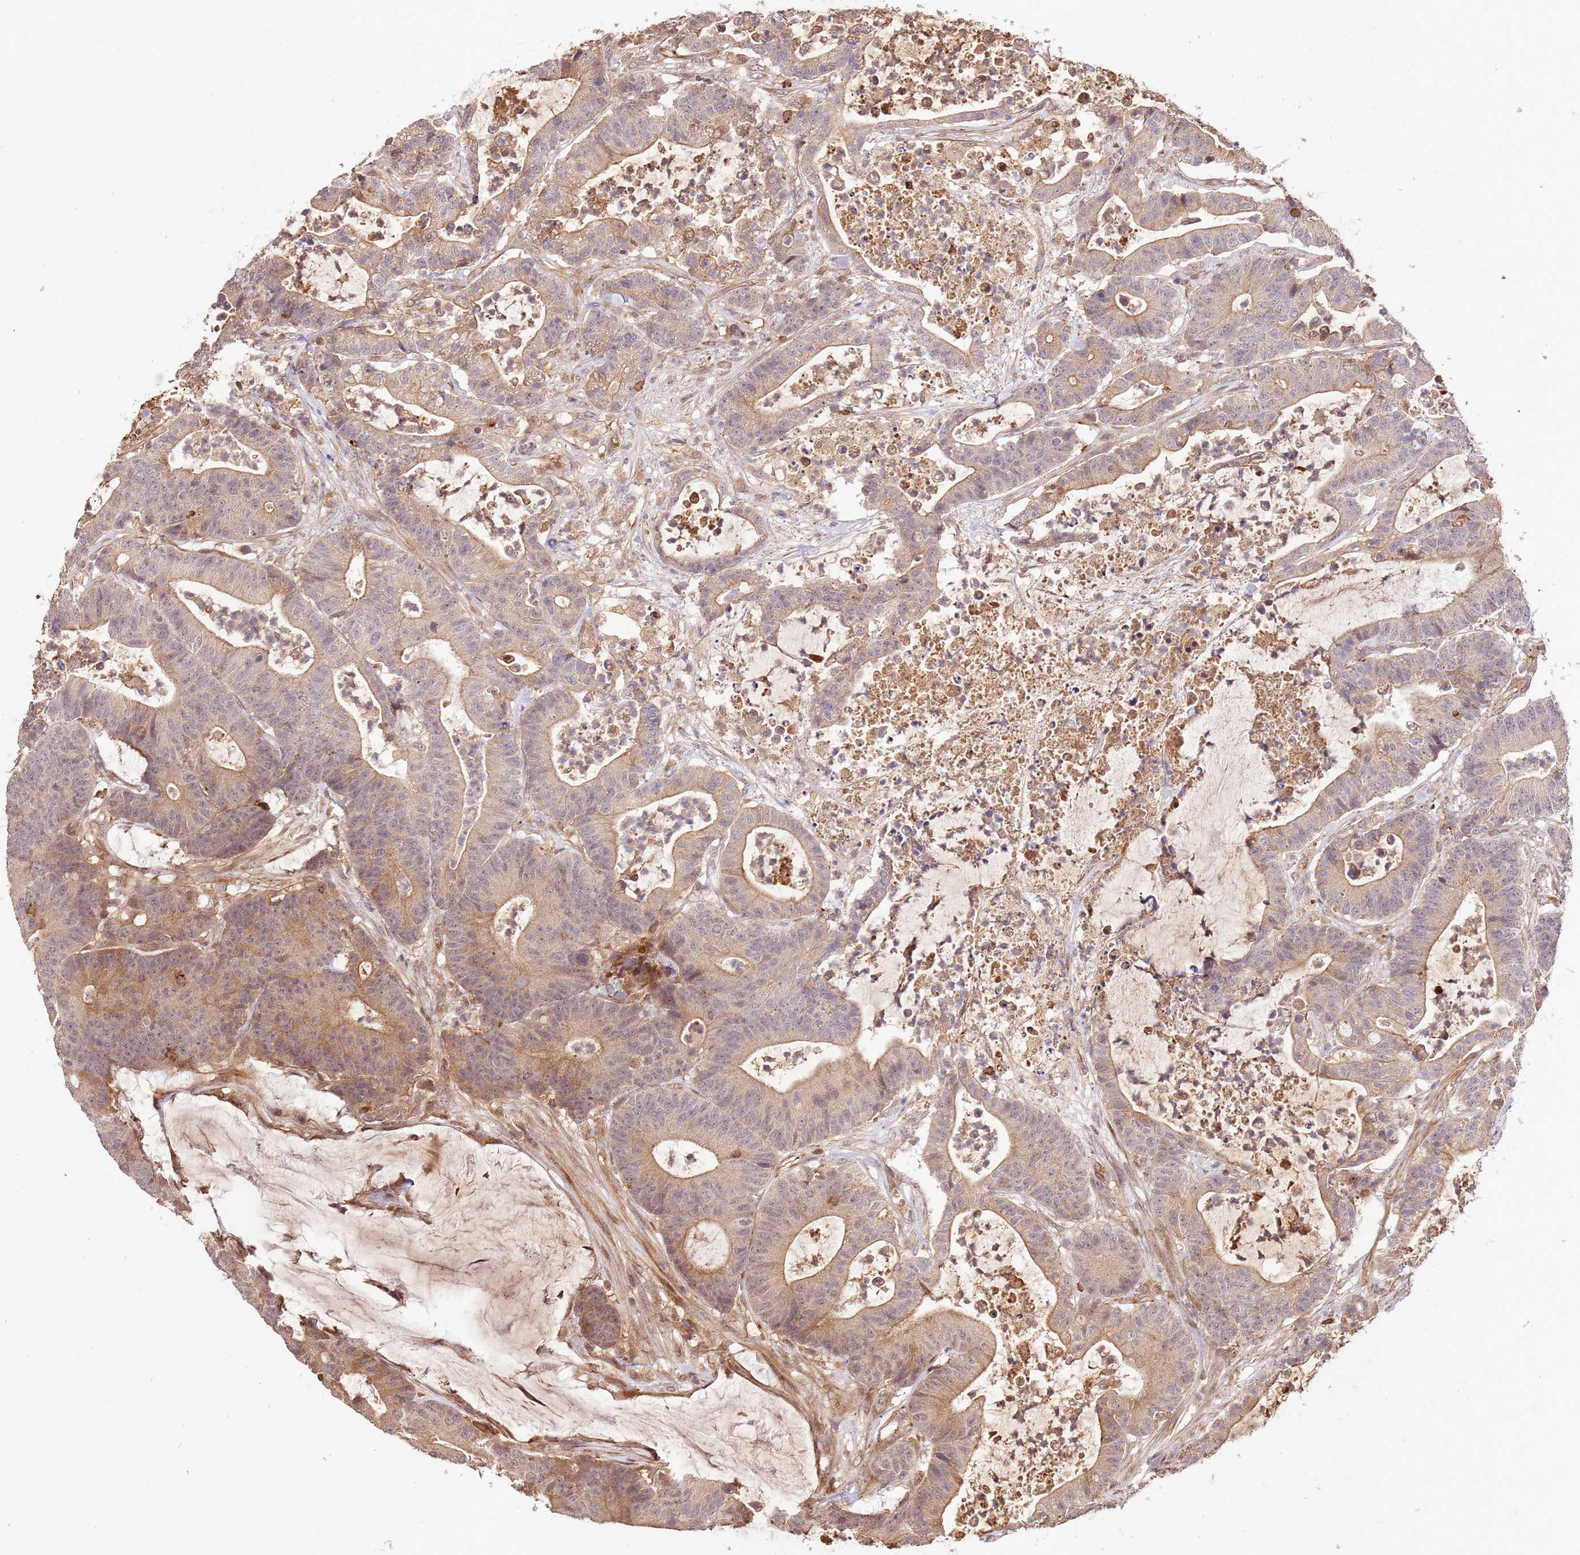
{"staining": {"intensity": "weak", "quantity": ">75%", "location": "cytoplasmic/membranous"}, "tissue": "colorectal cancer", "cell_type": "Tumor cells", "image_type": "cancer", "snomed": [{"axis": "morphology", "description": "Adenocarcinoma, NOS"}, {"axis": "topography", "description": "Colon"}], "caption": "IHC of colorectal adenocarcinoma displays low levels of weak cytoplasmic/membranous positivity in about >75% of tumor cells.", "gene": "KATNAL2", "patient": {"sex": "female", "age": 84}}